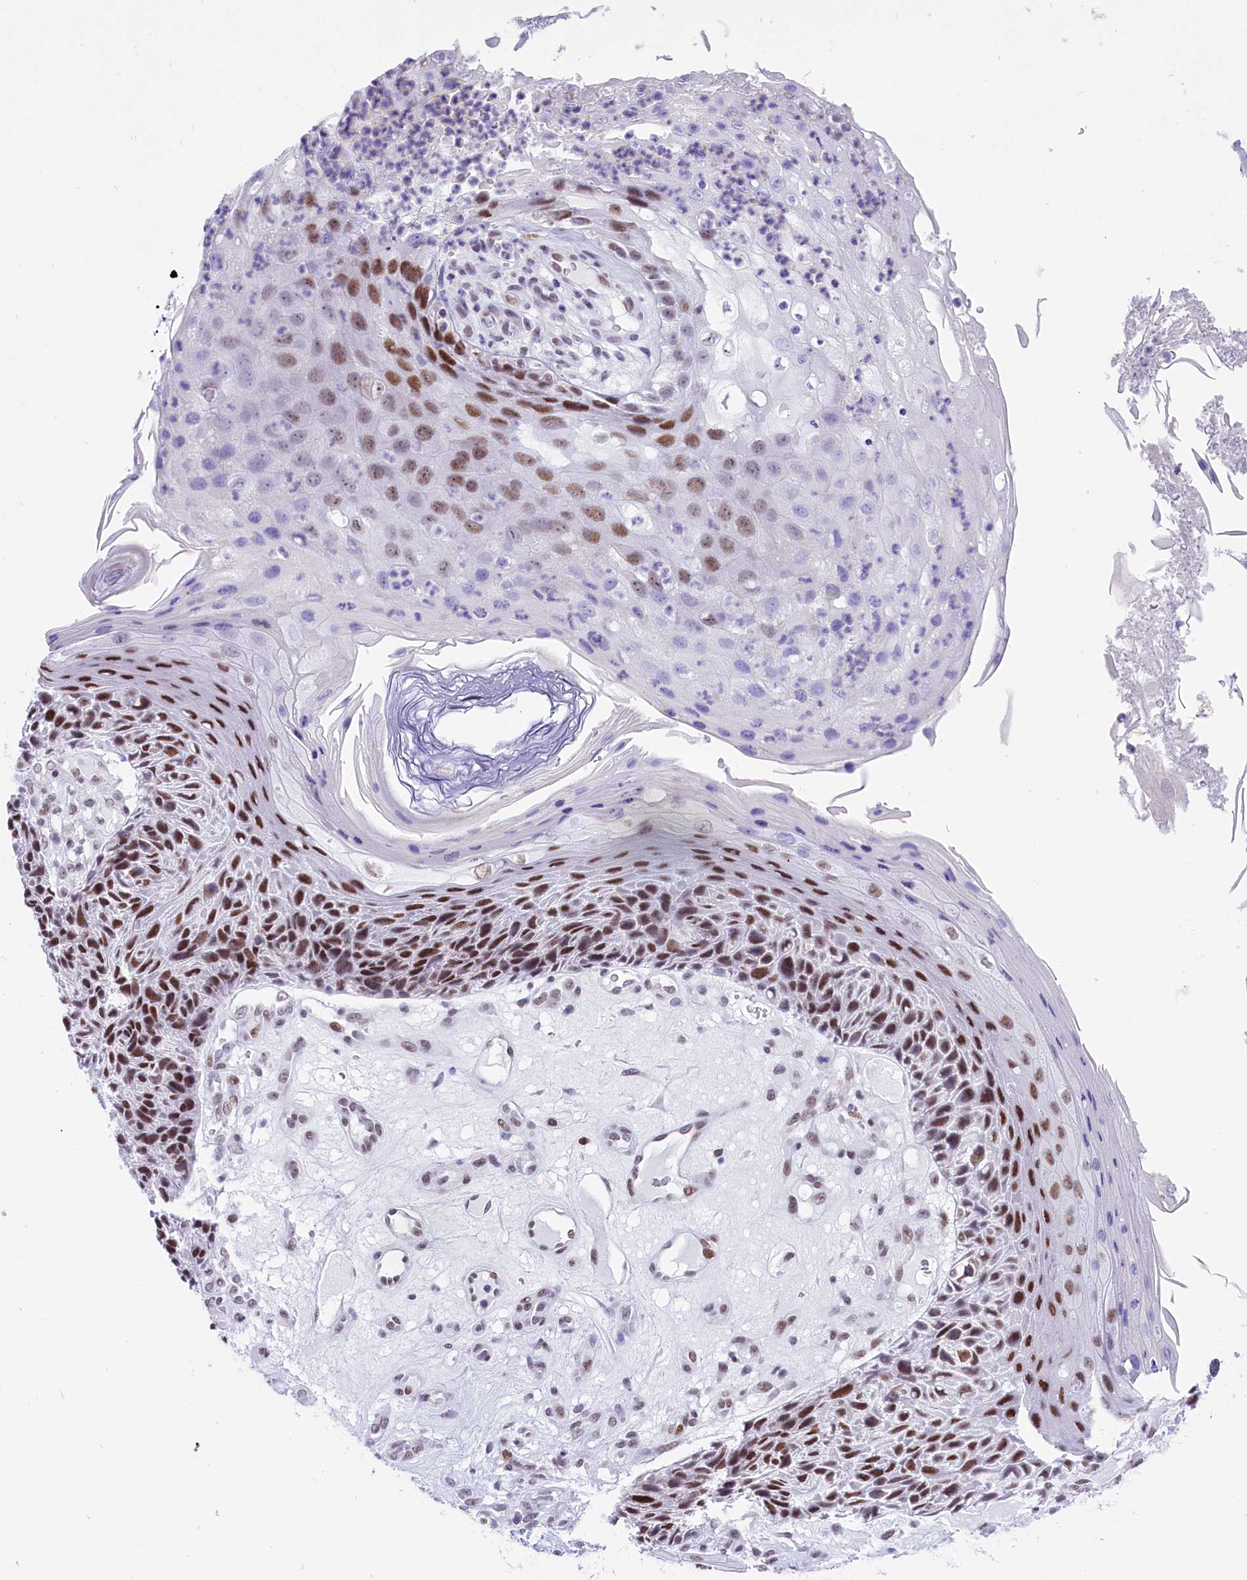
{"staining": {"intensity": "strong", "quantity": "25%-75%", "location": "nuclear"}, "tissue": "skin cancer", "cell_type": "Tumor cells", "image_type": "cancer", "snomed": [{"axis": "morphology", "description": "Squamous cell carcinoma, NOS"}, {"axis": "topography", "description": "Skin"}], "caption": "DAB (3,3'-diaminobenzidine) immunohistochemical staining of skin cancer reveals strong nuclear protein expression in approximately 25%-75% of tumor cells.", "gene": "RPS6KB1", "patient": {"sex": "female", "age": 88}}